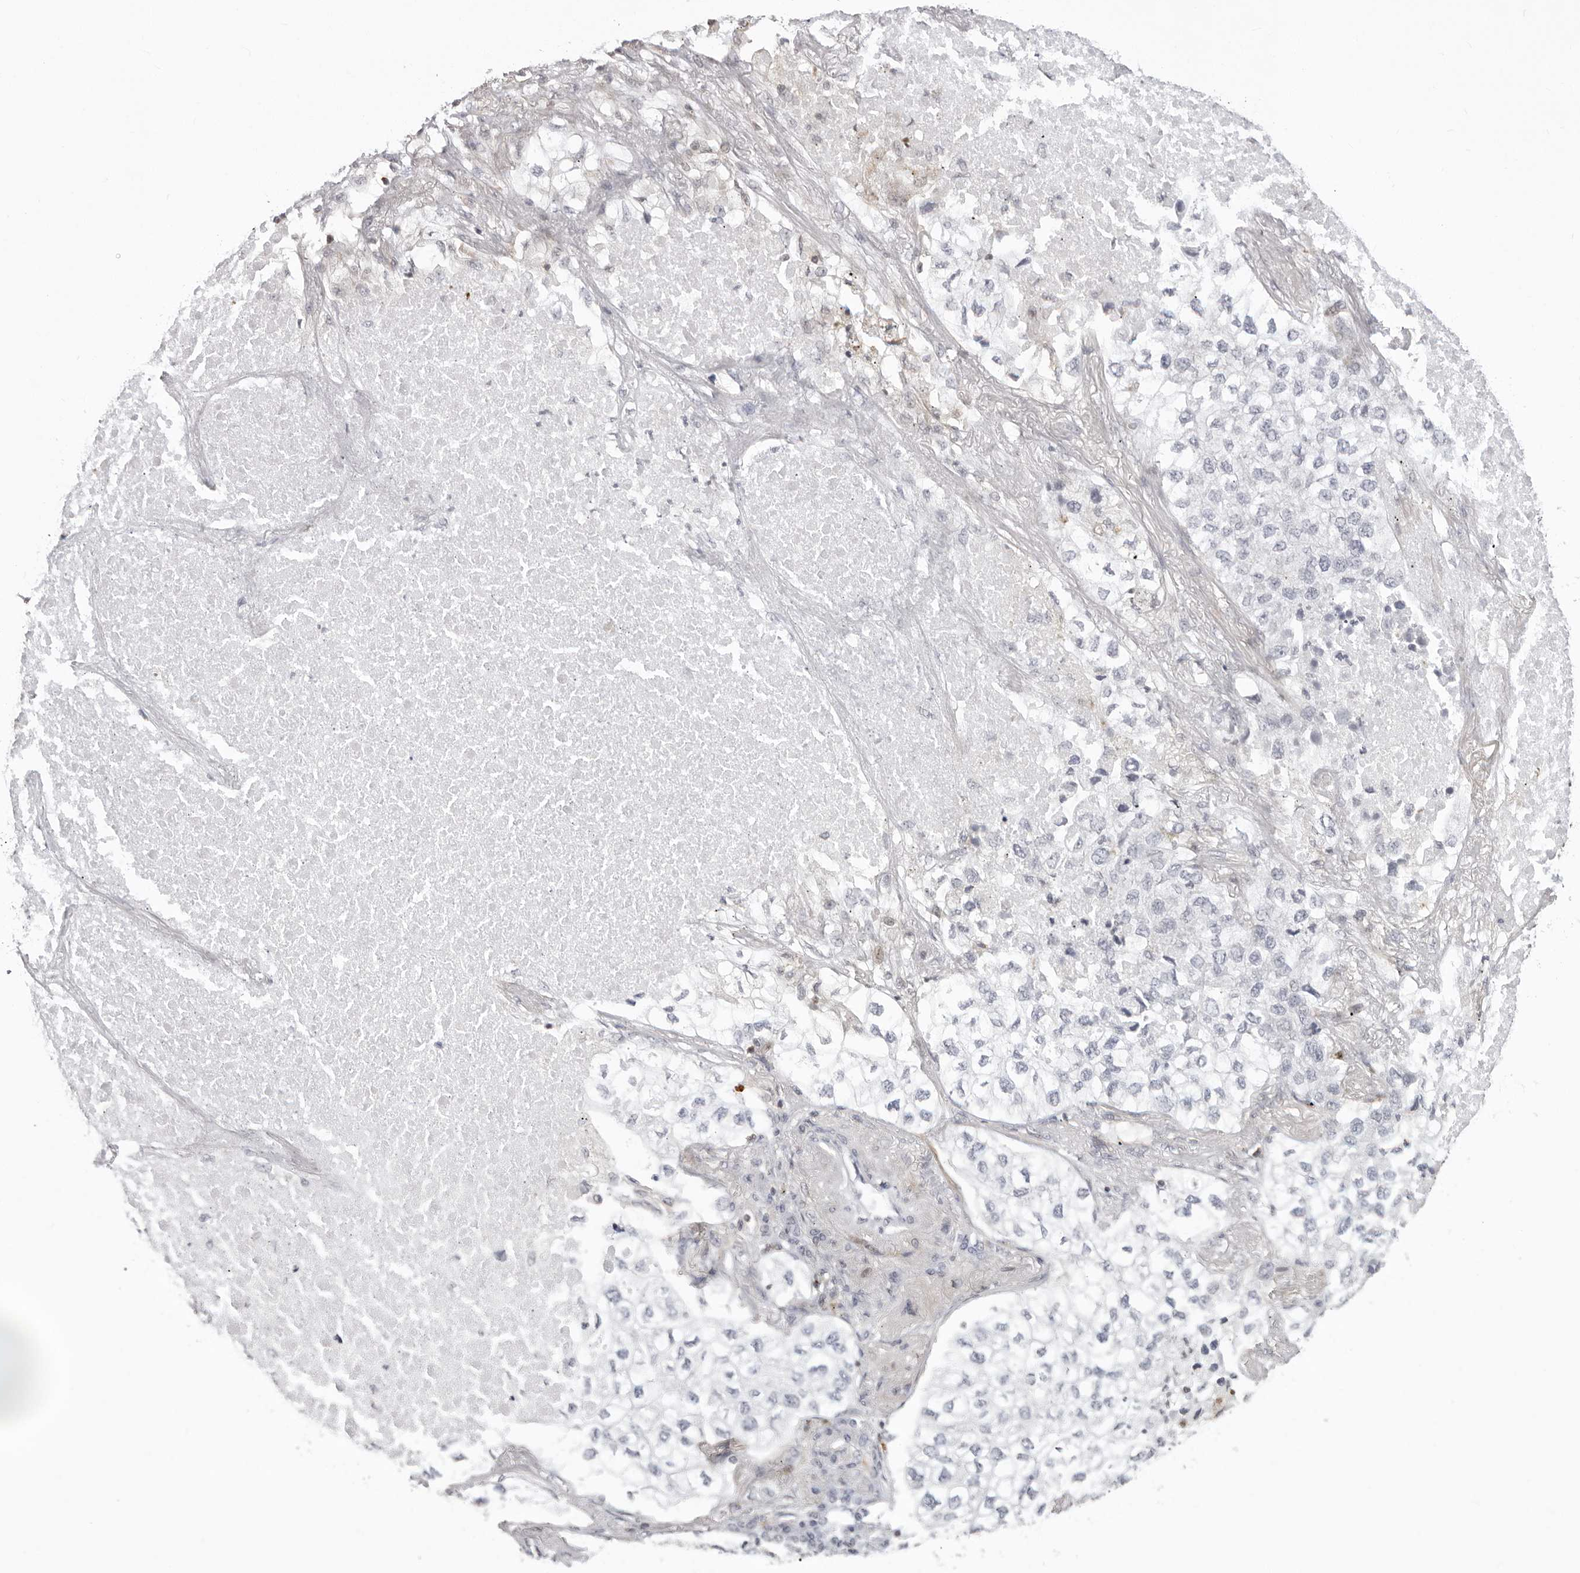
{"staining": {"intensity": "negative", "quantity": "none", "location": "none"}, "tissue": "lung cancer", "cell_type": "Tumor cells", "image_type": "cancer", "snomed": [{"axis": "morphology", "description": "Adenocarcinoma, NOS"}, {"axis": "topography", "description": "Lung"}], "caption": "The photomicrograph demonstrates no significant staining in tumor cells of lung cancer. (DAB immunohistochemistry visualized using brightfield microscopy, high magnification).", "gene": "UNK", "patient": {"sex": "male", "age": 63}}